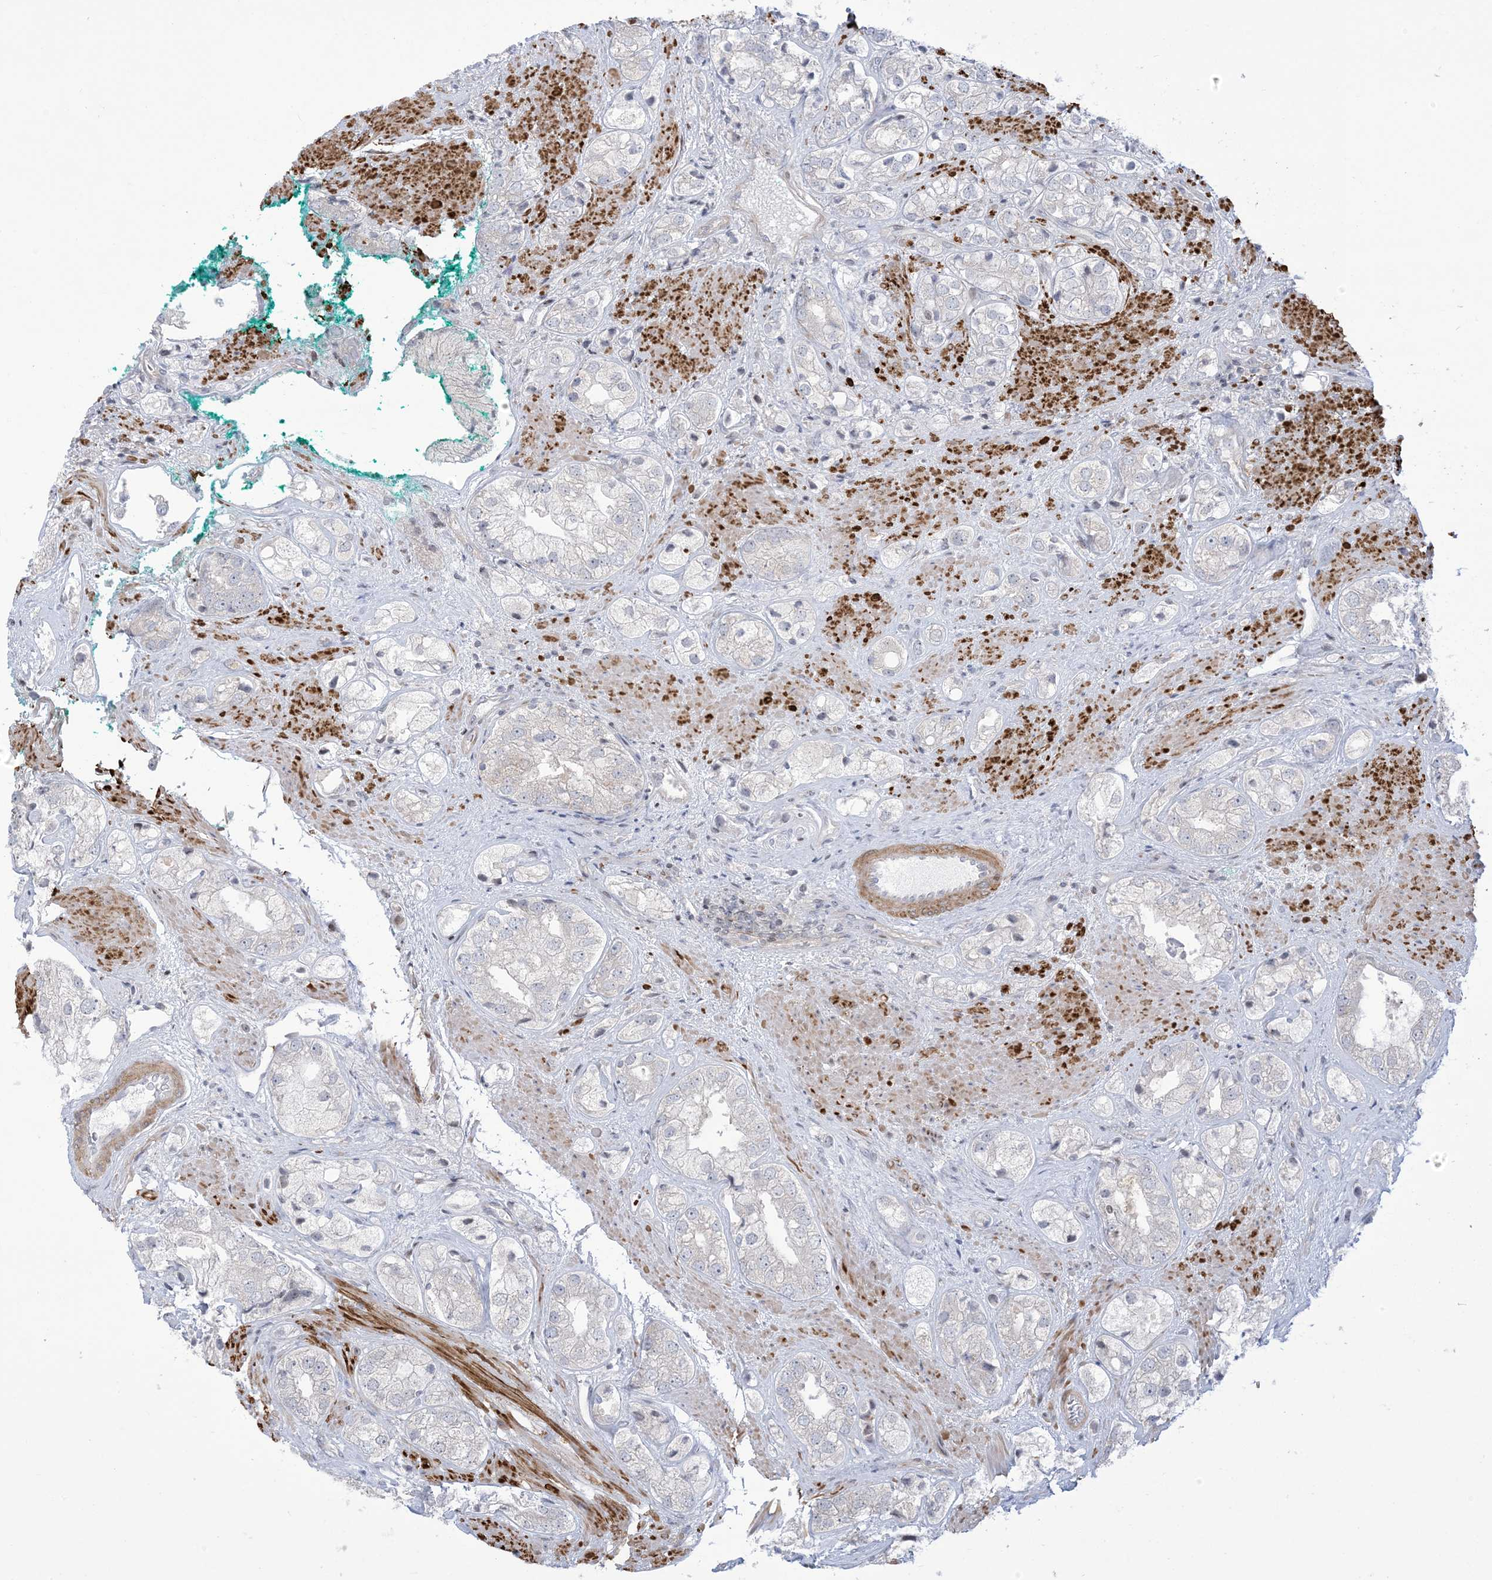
{"staining": {"intensity": "negative", "quantity": "none", "location": "none"}, "tissue": "prostate cancer", "cell_type": "Tumor cells", "image_type": "cancer", "snomed": [{"axis": "morphology", "description": "Adenocarcinoma, High grade"}, {"axis": "topography", "description": "Prostate"}], "caption": "Immunohistochemical staining of human prostate cancer (adenocarcinoma (high-grade)) demonstrates no significant positivity in tumor cells.", "gene": "AFTPH", "patient": {"sex": "male", "age": 50}}